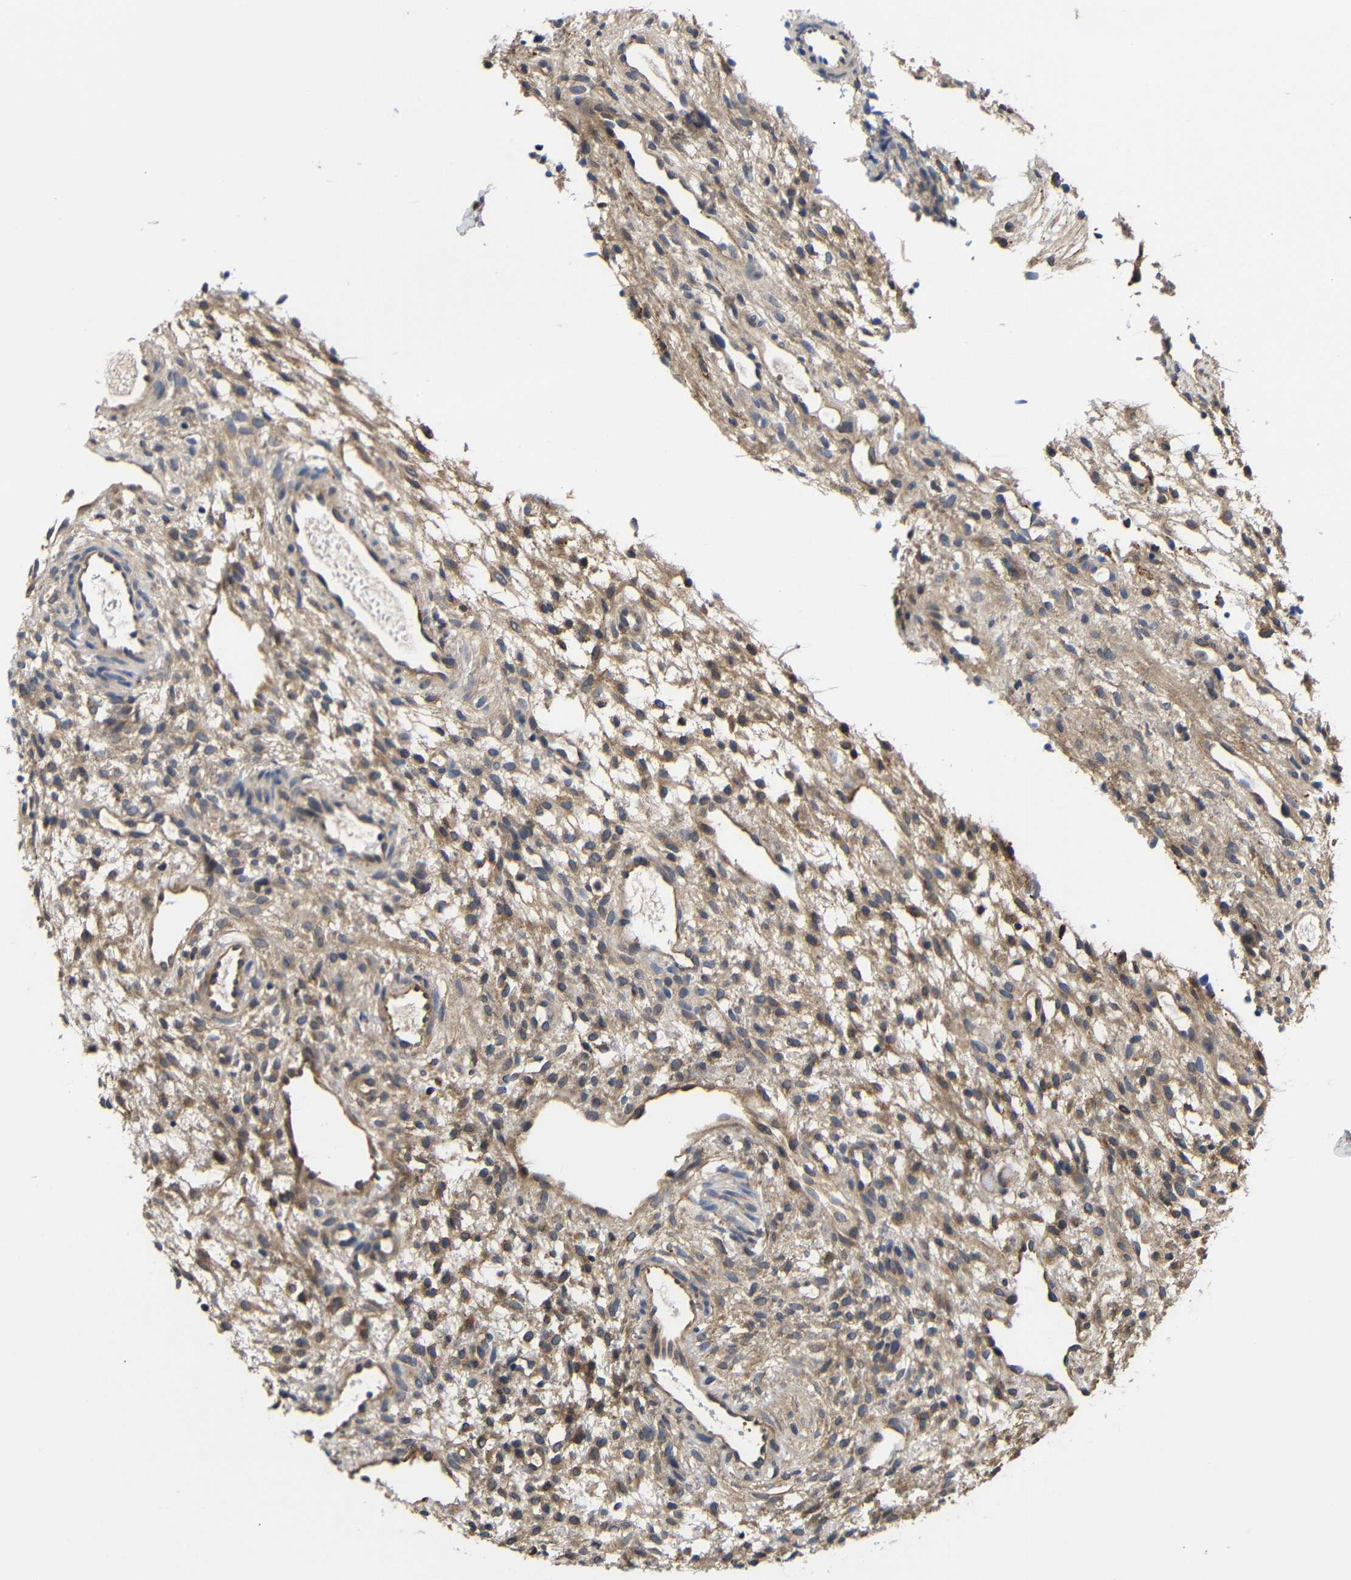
{"staining": {"intensity": "weak", "quantity": ">75%", "location": "cytoplasmic/membranous"}, "tissue": "ovary", "cell_type": "Ovarian stroma cells", "image_type": "normal", "snomed": [{"axis": "morphology", "description": "Normal tissue, NOS"}, {"axis": "morphology", "description": "Cyst, NOS"}, {"axis": "topography", "description": "Ovary"}], "caption": "Immunohistochemistry of normal human ovary reveals low levels of weak cytoplasmic/membranous positivity in about >75% of ovarian stroma cells.", "gene": "LRRCC1", "patient": {"sex": "female", "age": 18}}